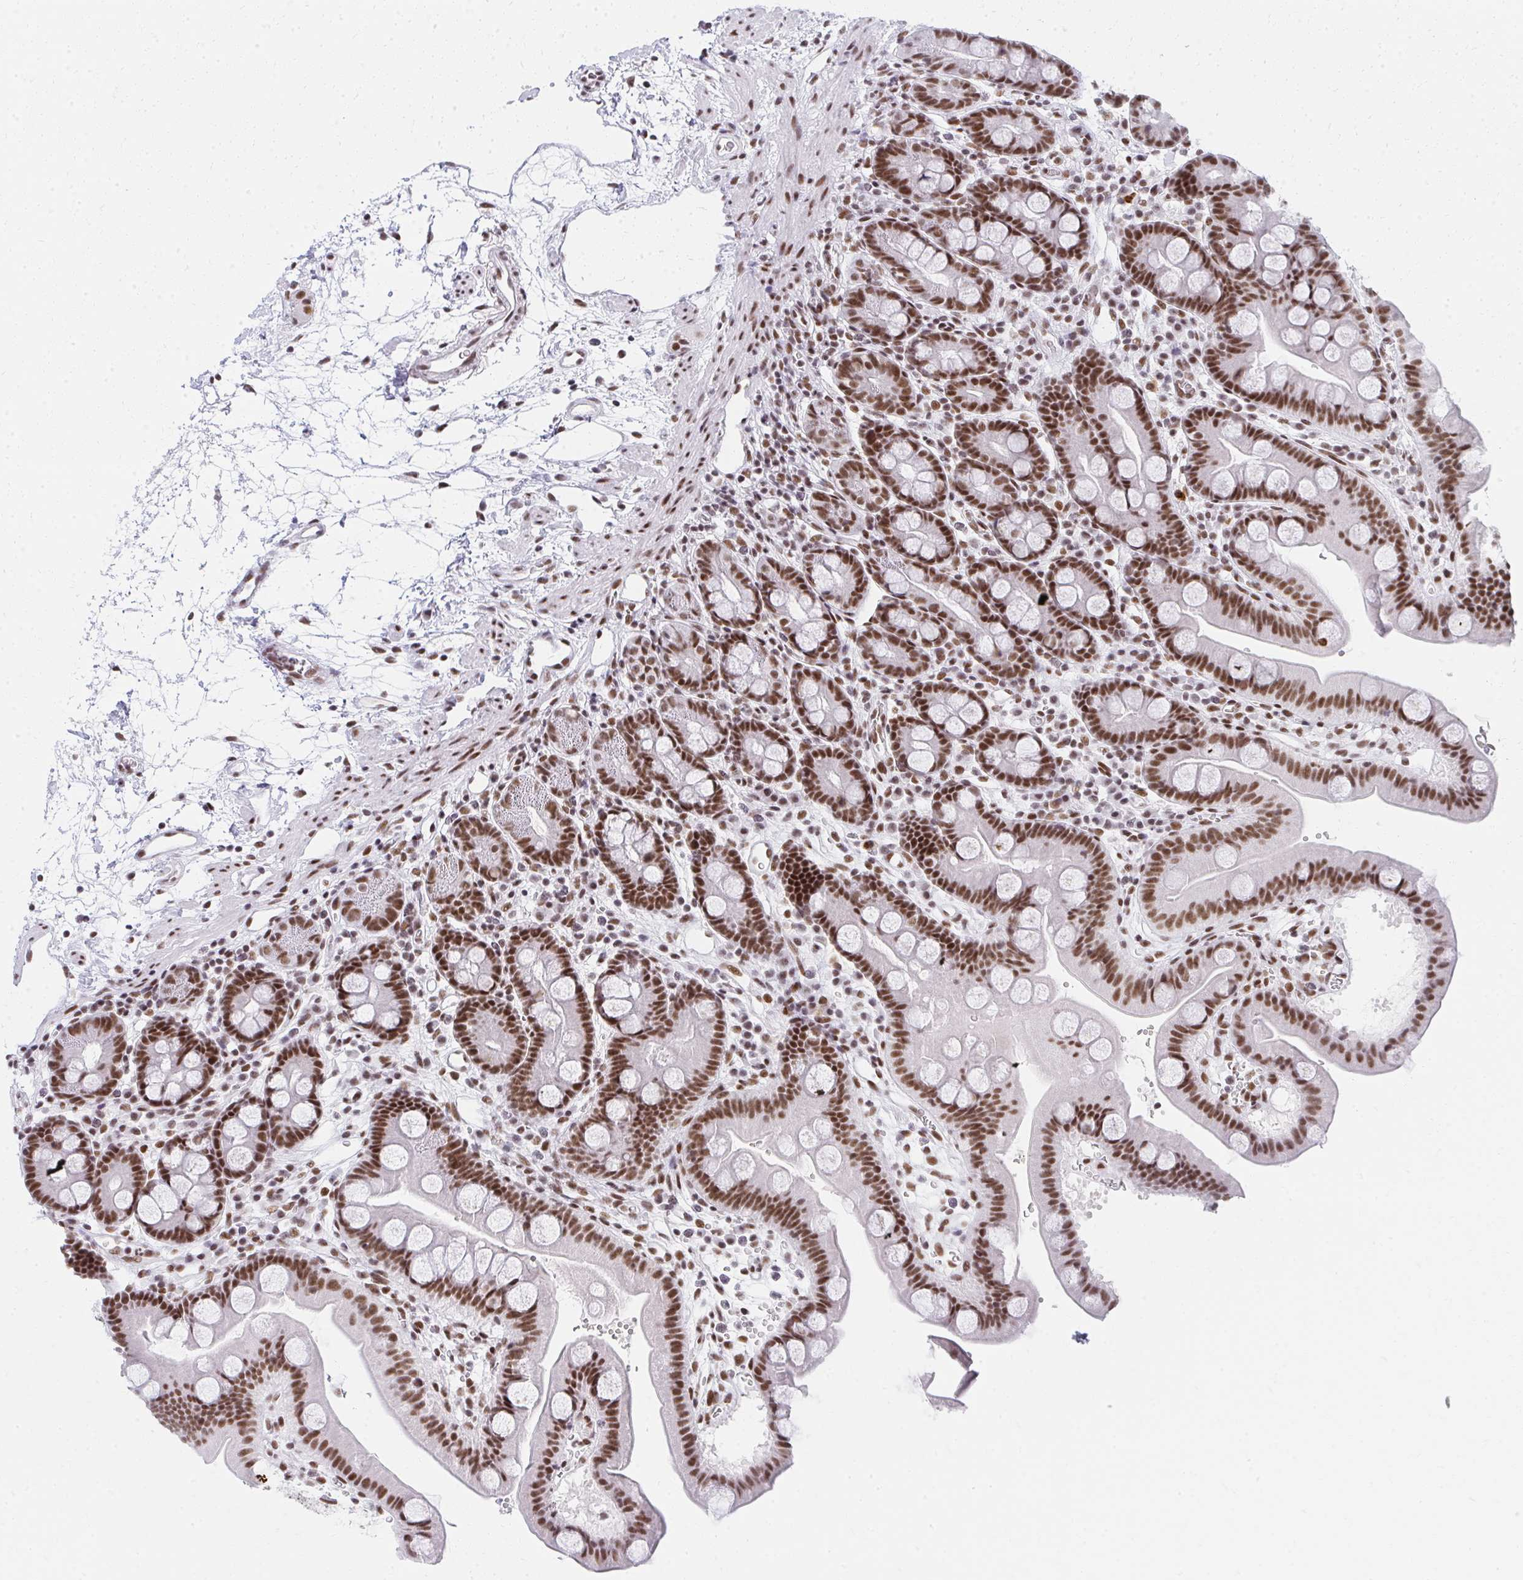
{"staining": {"intensity": "moderate", "quantity": ">75%", "location": "nuclear"}, "tissue": "duodenum", "cell_type": "Glandular cells", "image_type": "normal", "snomed": [{"axis": "morphology", "description": "Normal tissue, NOS"}, {"axis": "topography", "description": "Duodenum"}], "caption": "Immunohistochemical staining of unremarkable human duodenum displays >75% levels of moderate nuclear protein expression in approximately >75% of glandular cells.", "gene": "CREBBP", "patient": {"sex": "male", "age": 59}}